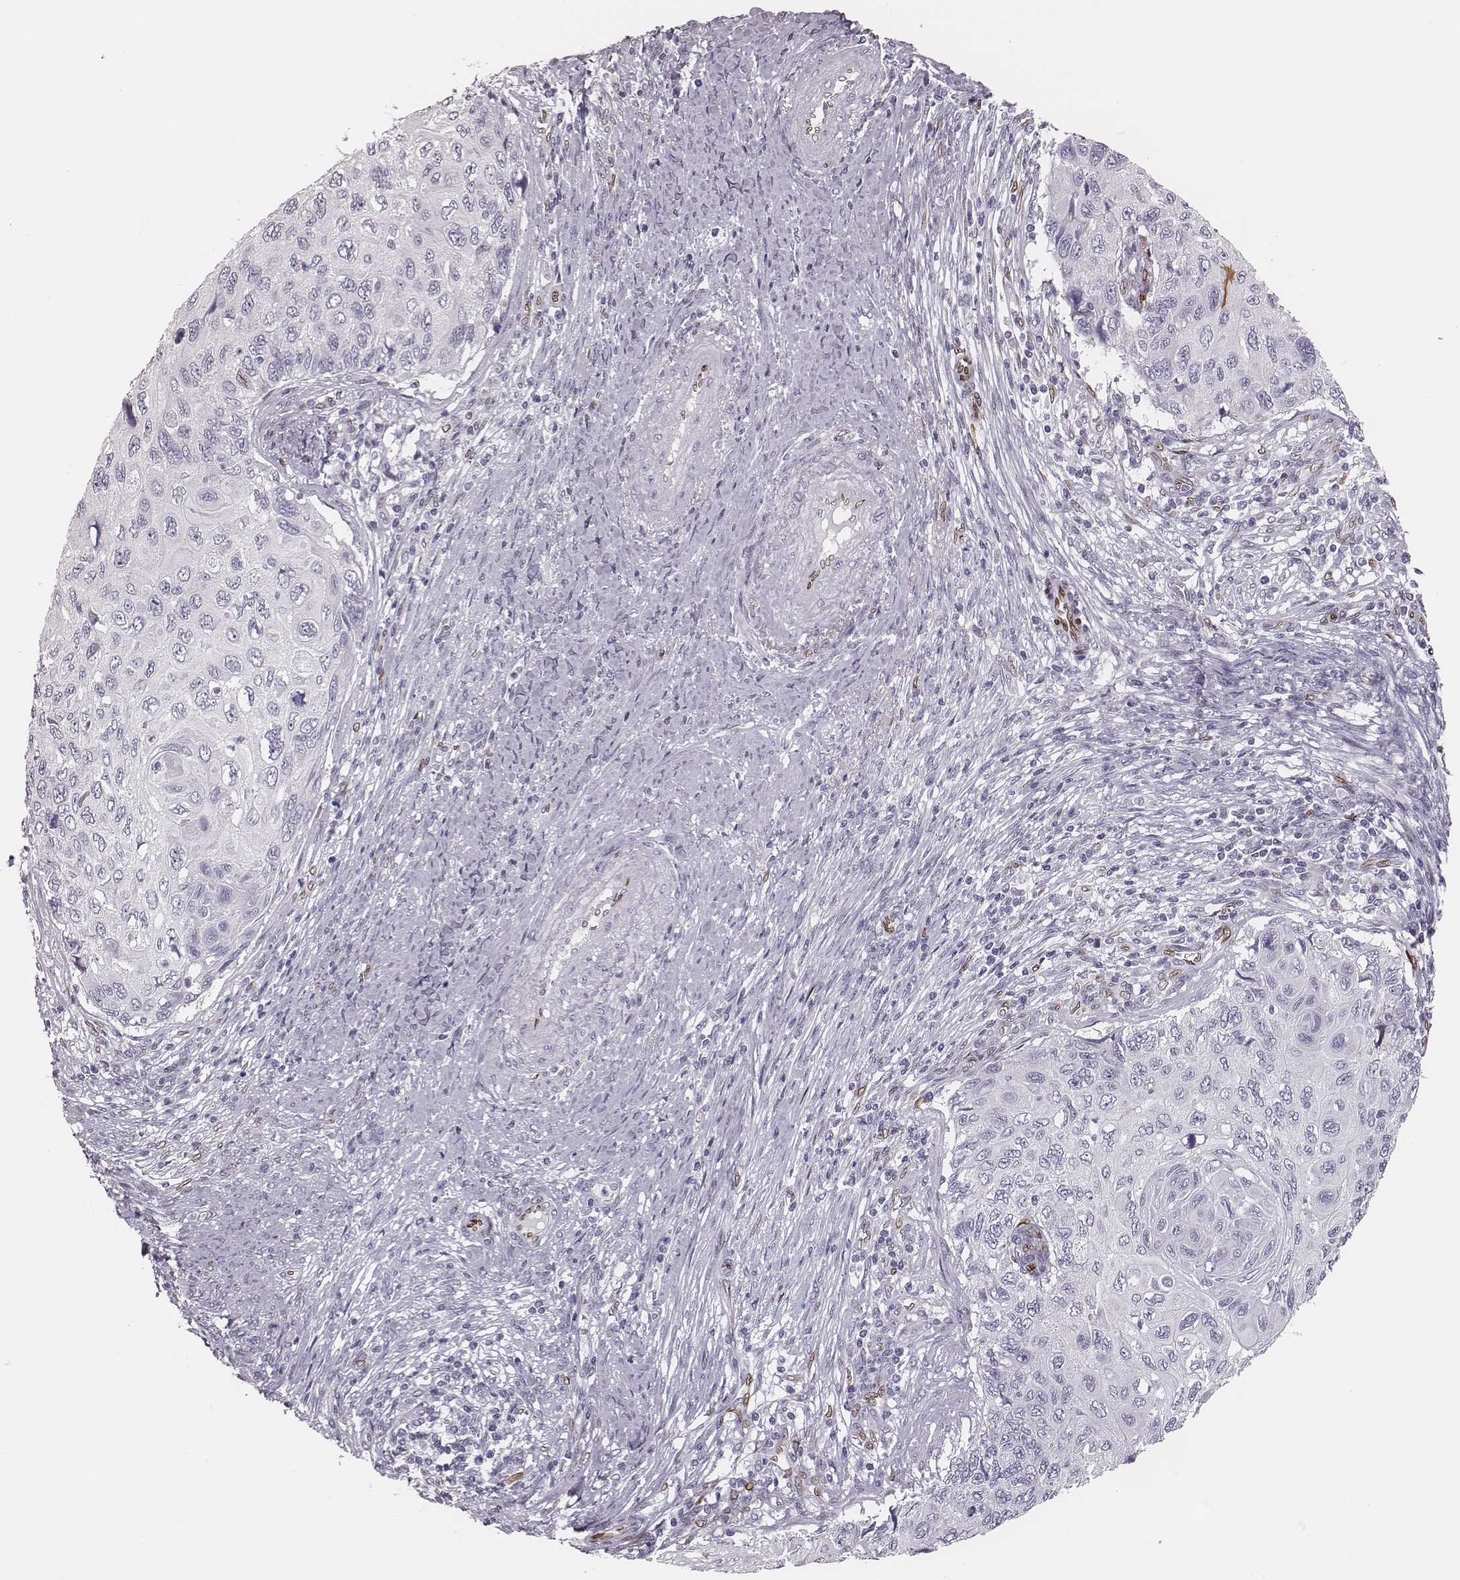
{"staining": {"intensity": "negative", "quantity": "none", "location": "none"}, "tissue": "cervical cancer", "cell_type": "Tumor cells", "image_type": "cancer", "snomed": [{"axis": "morphology", "description": "Squamous cell carcinoma, NOS"}, {"axis": "topography", "description": "Cervix"}], "caption": "Immunohistochemistry (IHC) histopathology image of cervical cancer (squamous cell carcinoma) stained for a protein (brown), which reveals no expression in tumor cells.", "gene": "ADGRF4", "patient": {"sex": "female", "age": 70}}